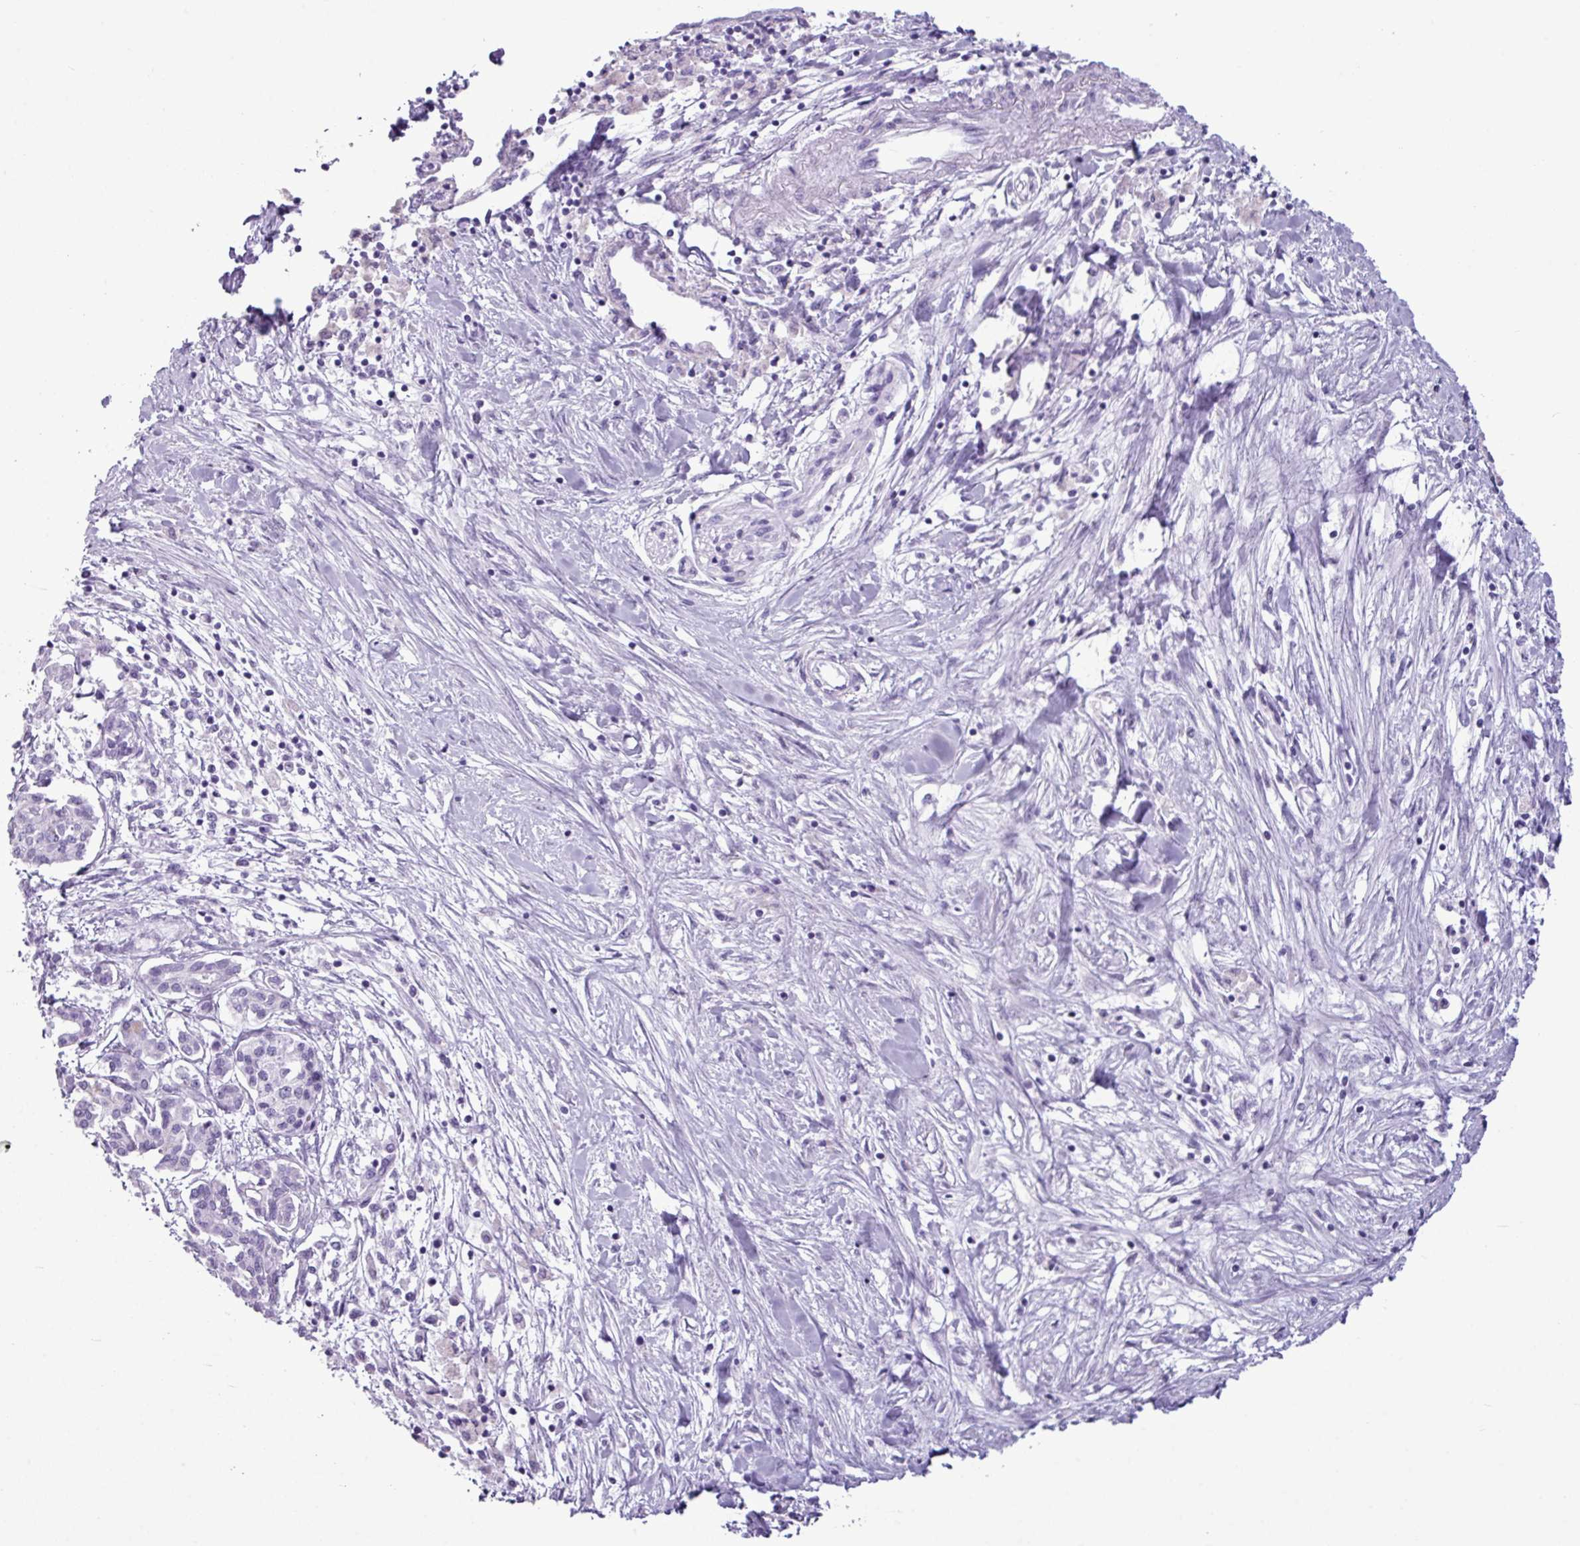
{"staining": {"intensity": "negative", "quantity": "none", "location": "none"}, "tissue": "pancreatic cancer", "cell_type": "Tumor cells", "image_type": "cancer", "snomed": [{"axis": "morphology", "description": "Adenocarcinoma, NOS"}, {"axis": "topography", "description": "Pancreas"}], "caption": "Tumor cells show no significant protein staining in pancreatic adenocarcinoma. Nuclei are stained in blue.", "gene": "AMY1B", "patient": {"sex": "female", "age": 50}}